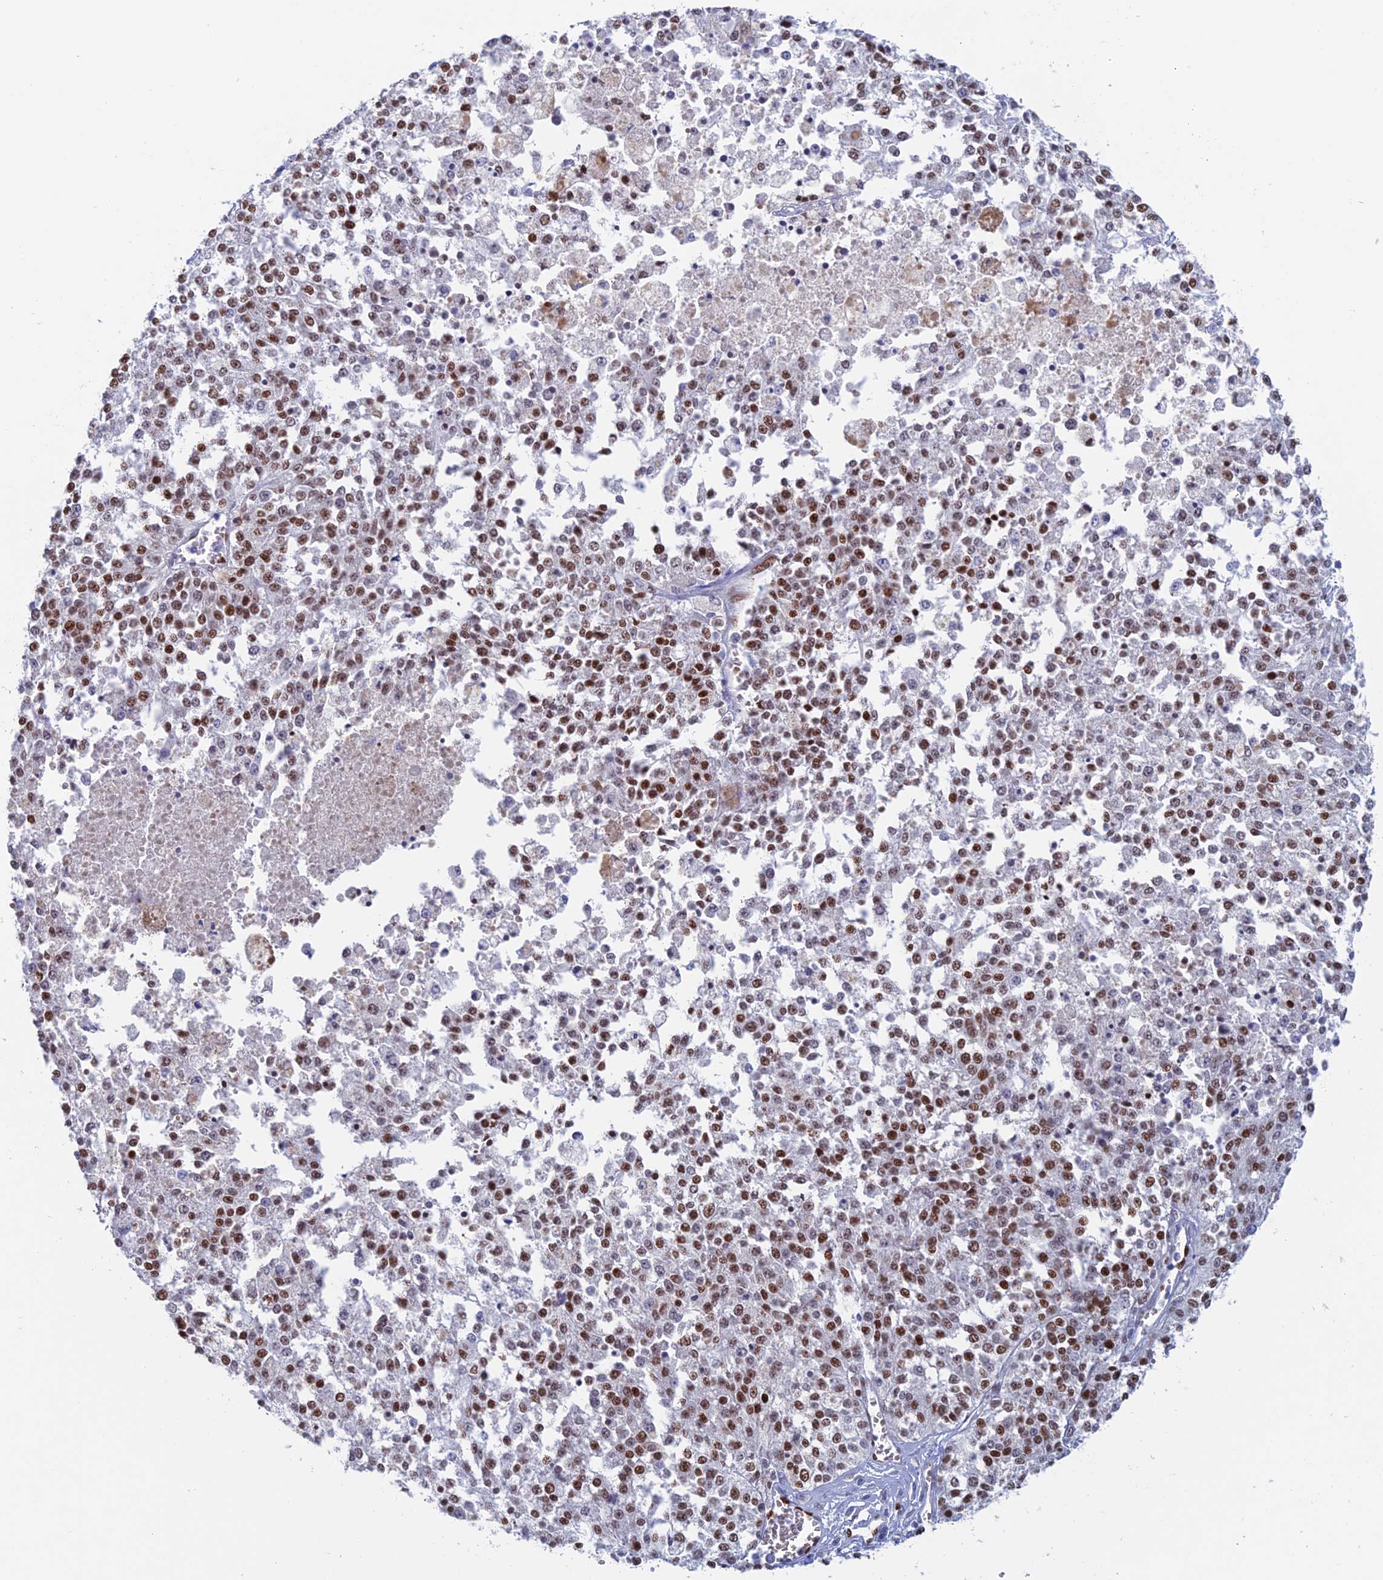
{"staining": {"intensity": "moderate", "quantity": ">75%", "location": "nuclear"}, "tissue": "melanoma", "cell_type": "Tumor cells", "image_type": "cancer", "snomed": [{"axis": "morphology", "description": "Malignant melanoma, NOS"}, {"axis": "topography", "description": "Skin"}], "caption": "IHC micrograph of melanoma stained for a protein (brown), which demonstrates medium levels of moderate nuclear staining in about >75% of tumor cells.", "gene": "NOL4L", "patient": {"sex": "female", "age": 64}}